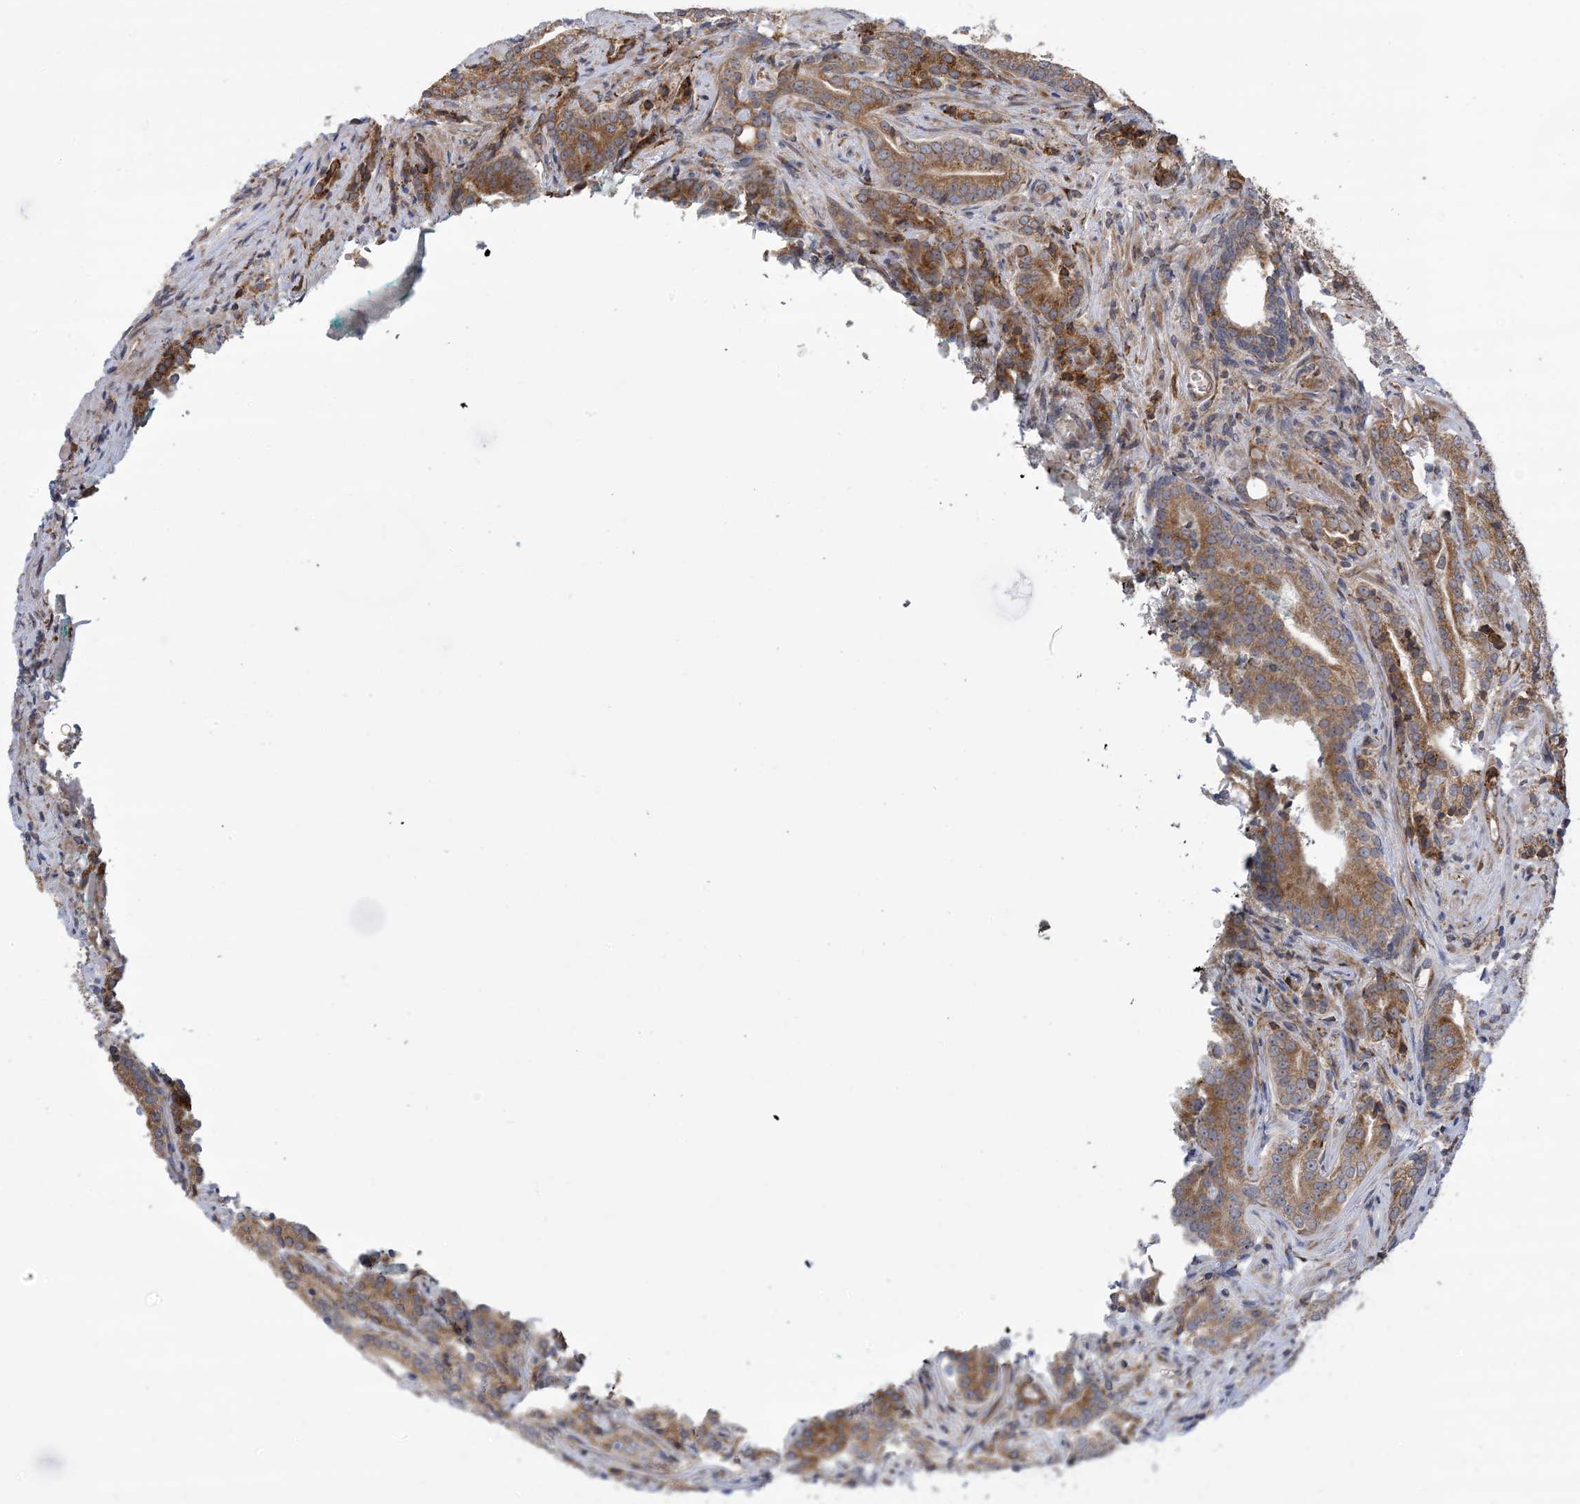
{"staining": {"intensity": "moderate", "quantity": ">75%", "location": "cytoplasmic/membranous"}, "tissue": "prostate cancer", "cell_type": "Tumor cells", "image_type": "cancer", "snomed": [{"axis": "morphology", "description": "Adenocarcinoma, High grade"}, {"axis": "topography", "description": "Prostate"}], "caption": "High-grade adenocarcinoma (prostate) was stained to show a protein in brown. There is medium levels of moderate cytoplasmic/membranous expression in approximately >75% of tumor cells. The staining was performed using DAB (3,3'-diaminobenzidine), with brown indicating positive protein expression. Nuclei are stained blue with hematoxylin.", "gene": "CLEC16A", "patient": {"sex": "male", "age": 57}}